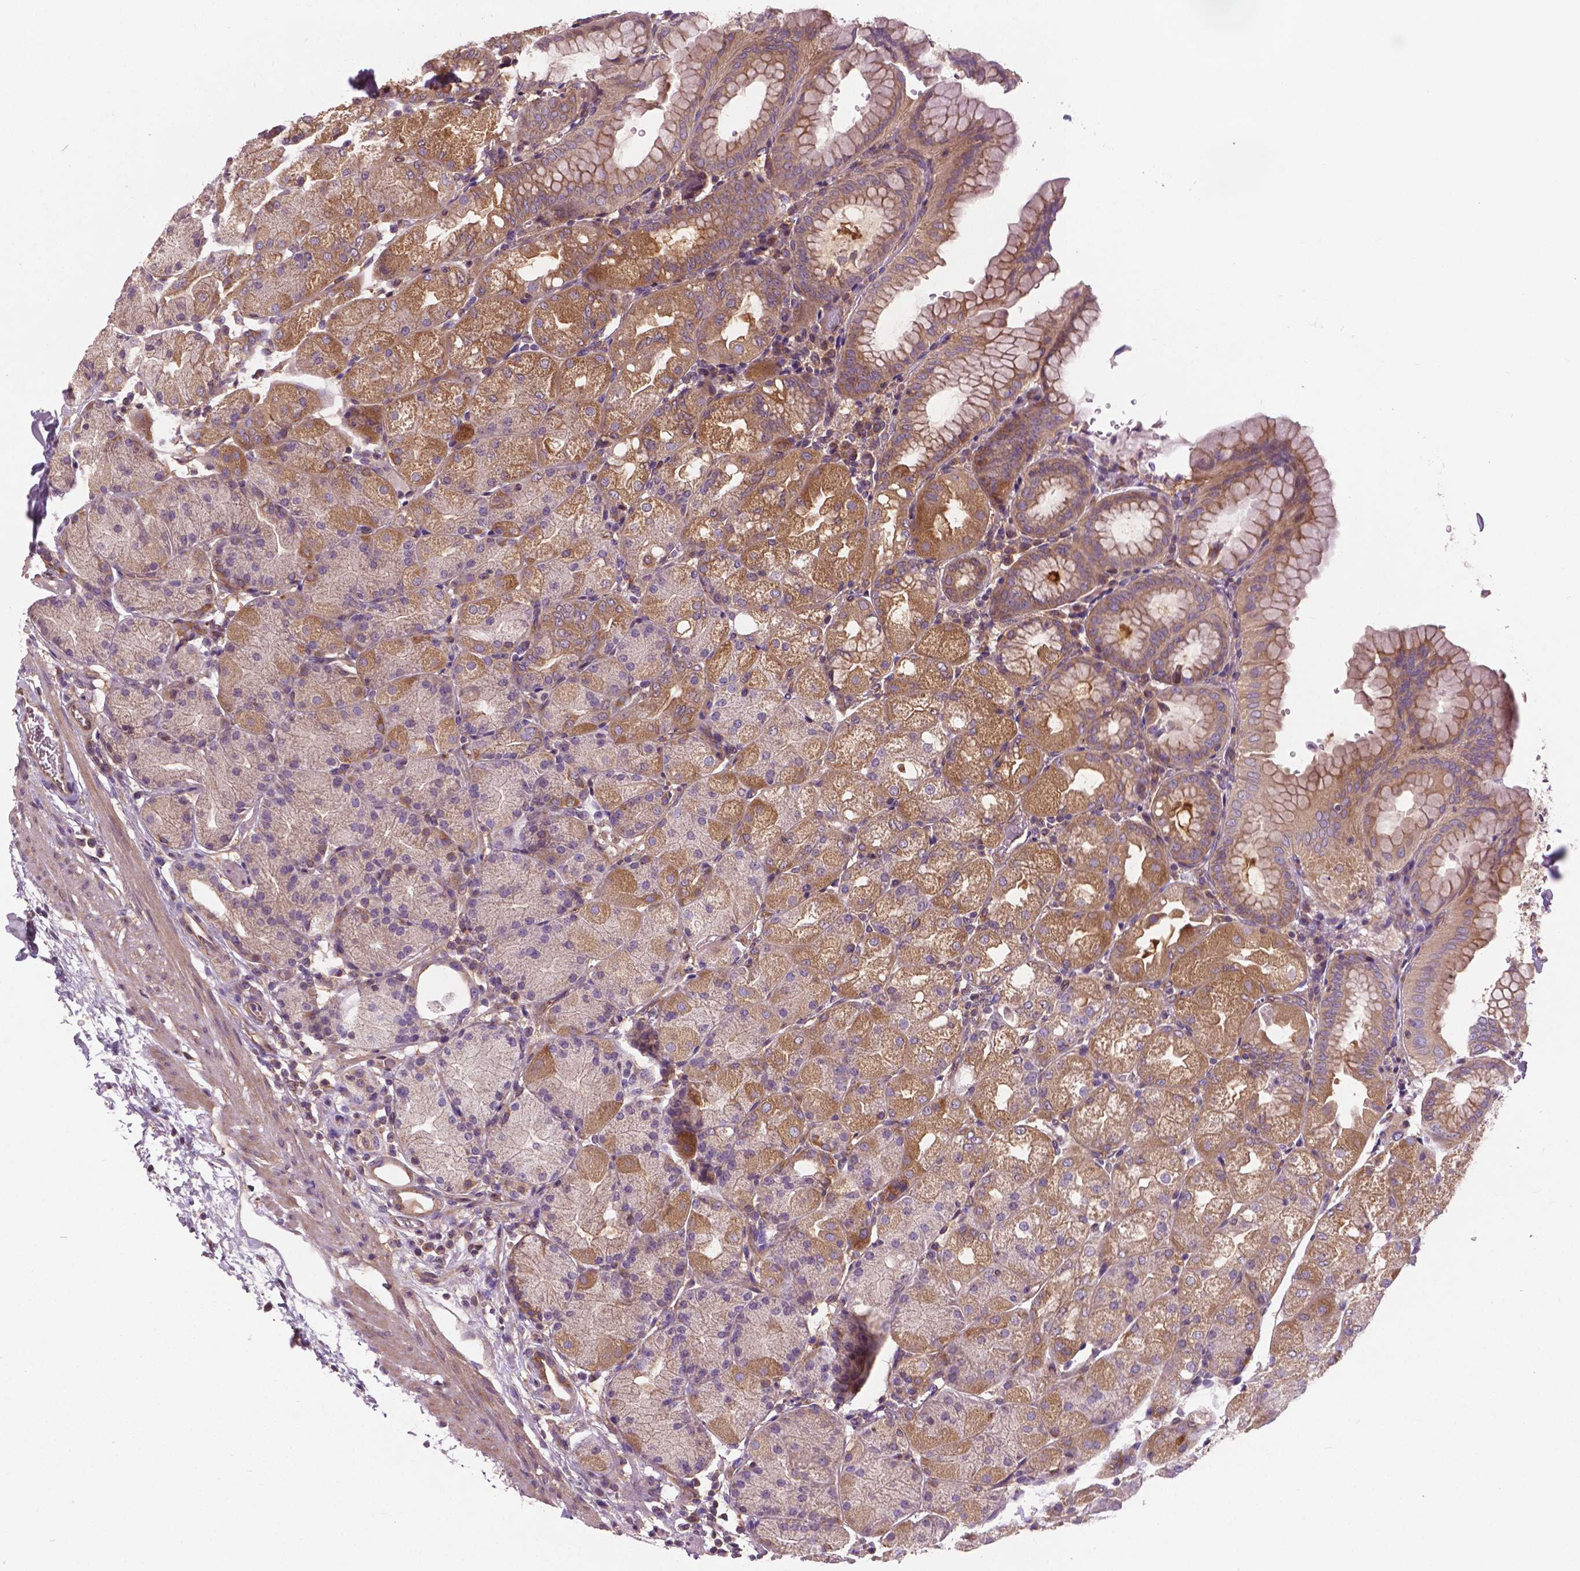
{"staining": {"intensity": "moderate", "quantity": "<25%", "location": "cytoplasmic/membranous"}, "tissue": "stomach", "cell_type": "Glandular cells", "image_type": "normal", "snomed": [{"axis": "morphology", "description": "Normal tissue, NOS"}, {"axis": "topography", "description": "Stomach, upper"}, {"axis": "topography", "description": "Stomach"}, {"axis": "topography", "description": "Stomach, lower"}], "caption": "A brown stain labels moderate cytoplasmic/membranous expression of a protein in glandular cells of benign stomach.", "gene": "MZT1", "patient": {"sex": "male", "age": 62}}